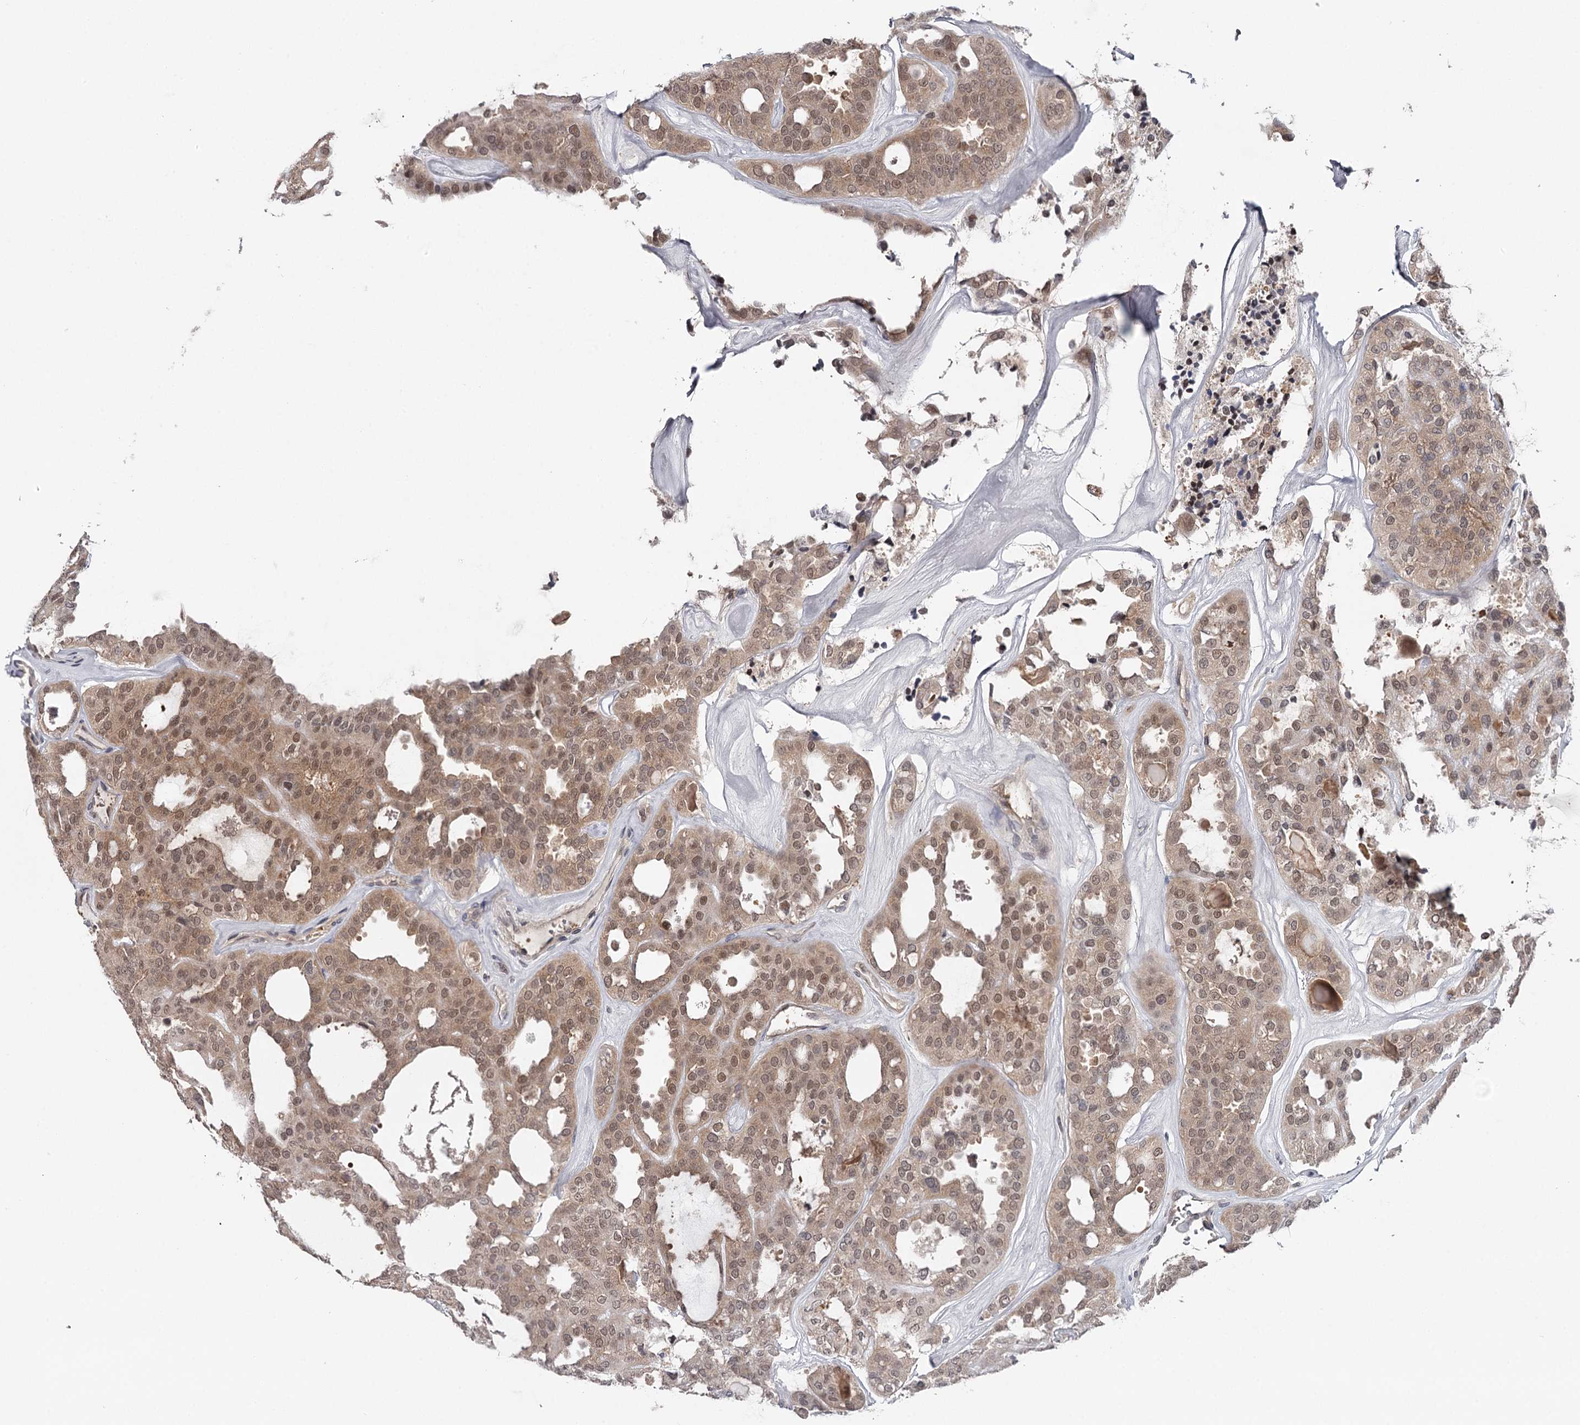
{"staining": {"intensity": "moderate", "quantity": ">75%", "location": "cytoplasmic/membranous,nuclear"}, "tissue": "thyroid cancer", "cell_type": "Tumor cells", "image_type": "cancer", "snomed": [{"axis": "morphology", "description": "Follicular adenoma carcinoma, NOS"}, {"axis": "topography", "description": "Thyroid gland"}], "caption": "The micrograph displays a brown stain indicating the presence of a protein in the cytoplasmic/membranous and nuclear of tumor cells in thyroid follicular adenoma carcinoma.", "gene": "GTSF1", "patient": {"sex": "male", "age": 75}}